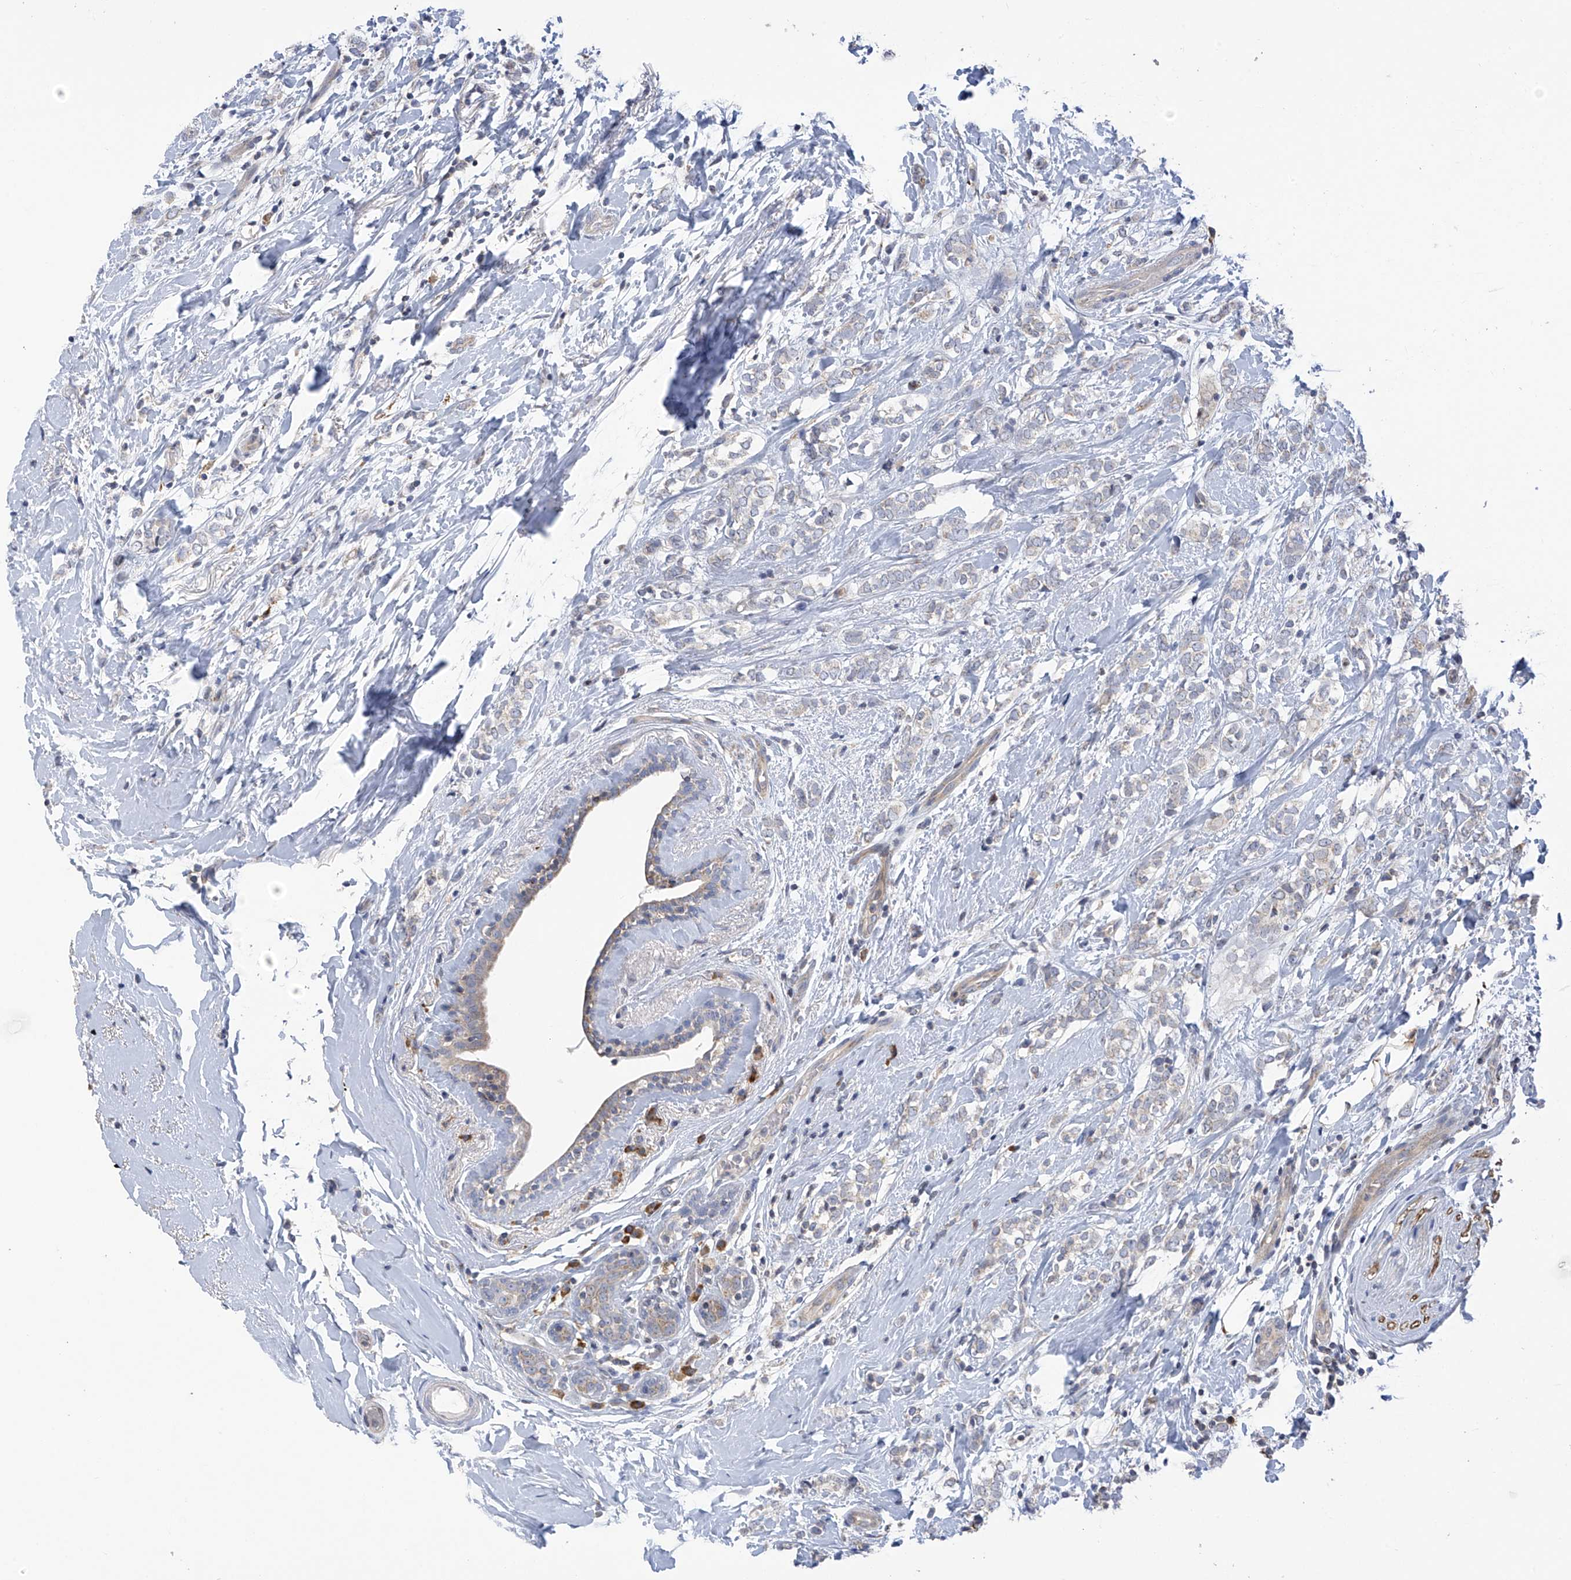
{"staining": {"intensity": "negative", "quantity": "none", "location": "none"}, "tissue": "breast cancer", "cell_type": "Tumor cells", "image_type": "cancer", "snomed": [{"axis": "morphology", "description": "Normal tissue, NOS"}, {"axis": "morphology", "description": "Lobular carcinoma"}, {"axis": "topography", "description": "Breast"}], "caption": "Immunohistochemistry (IHC) photomicrograph of neoplastic tissue: human breast lobular carcinoma stained with DAB demonstrates no significant protein staining in tumor cells. (IHC, brightfield microscopy, high magnification).", "gene": "SLCO4A1", "patient": {"sex": "female", "age": 47}}